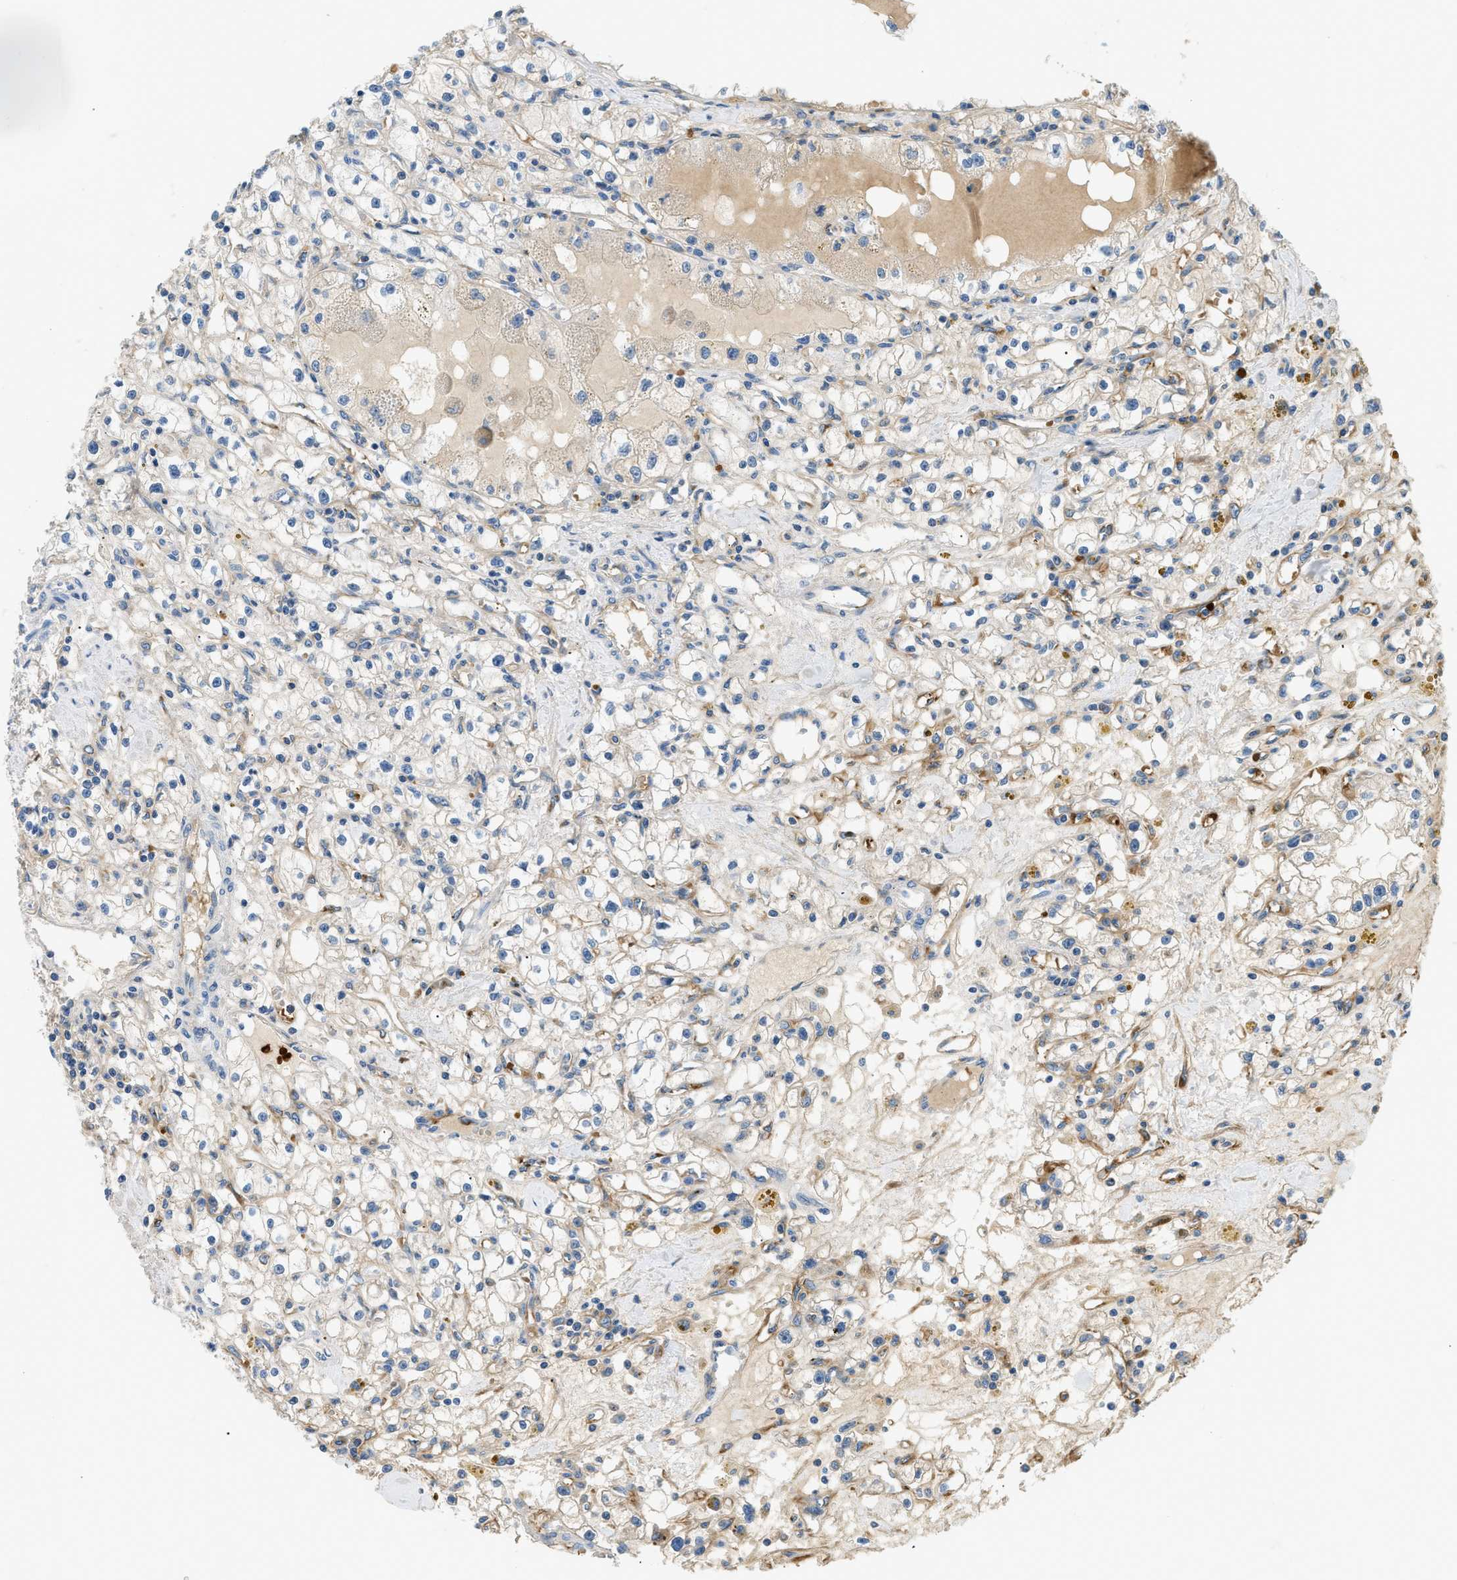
{"staining": {"intensity": "weak", "quantity": "<25%", "location": "cytoplasmic/membranous"}, "tissue": "renal cancer", "cell_type": "Tumor cells", "image_type": "cancer", "snomed": [{"axis": "morphology", "description": "Adenocarcinoma, NOS"}, {"axis": "topography", "description": "Kidney"}], "caption": "This is a micrograph of immunohistochemistry staining of renal cancer, which shows no positivity in tumor cells.", "gene": "COL15A1", "patient": {"sex": "male", "age": 56}}